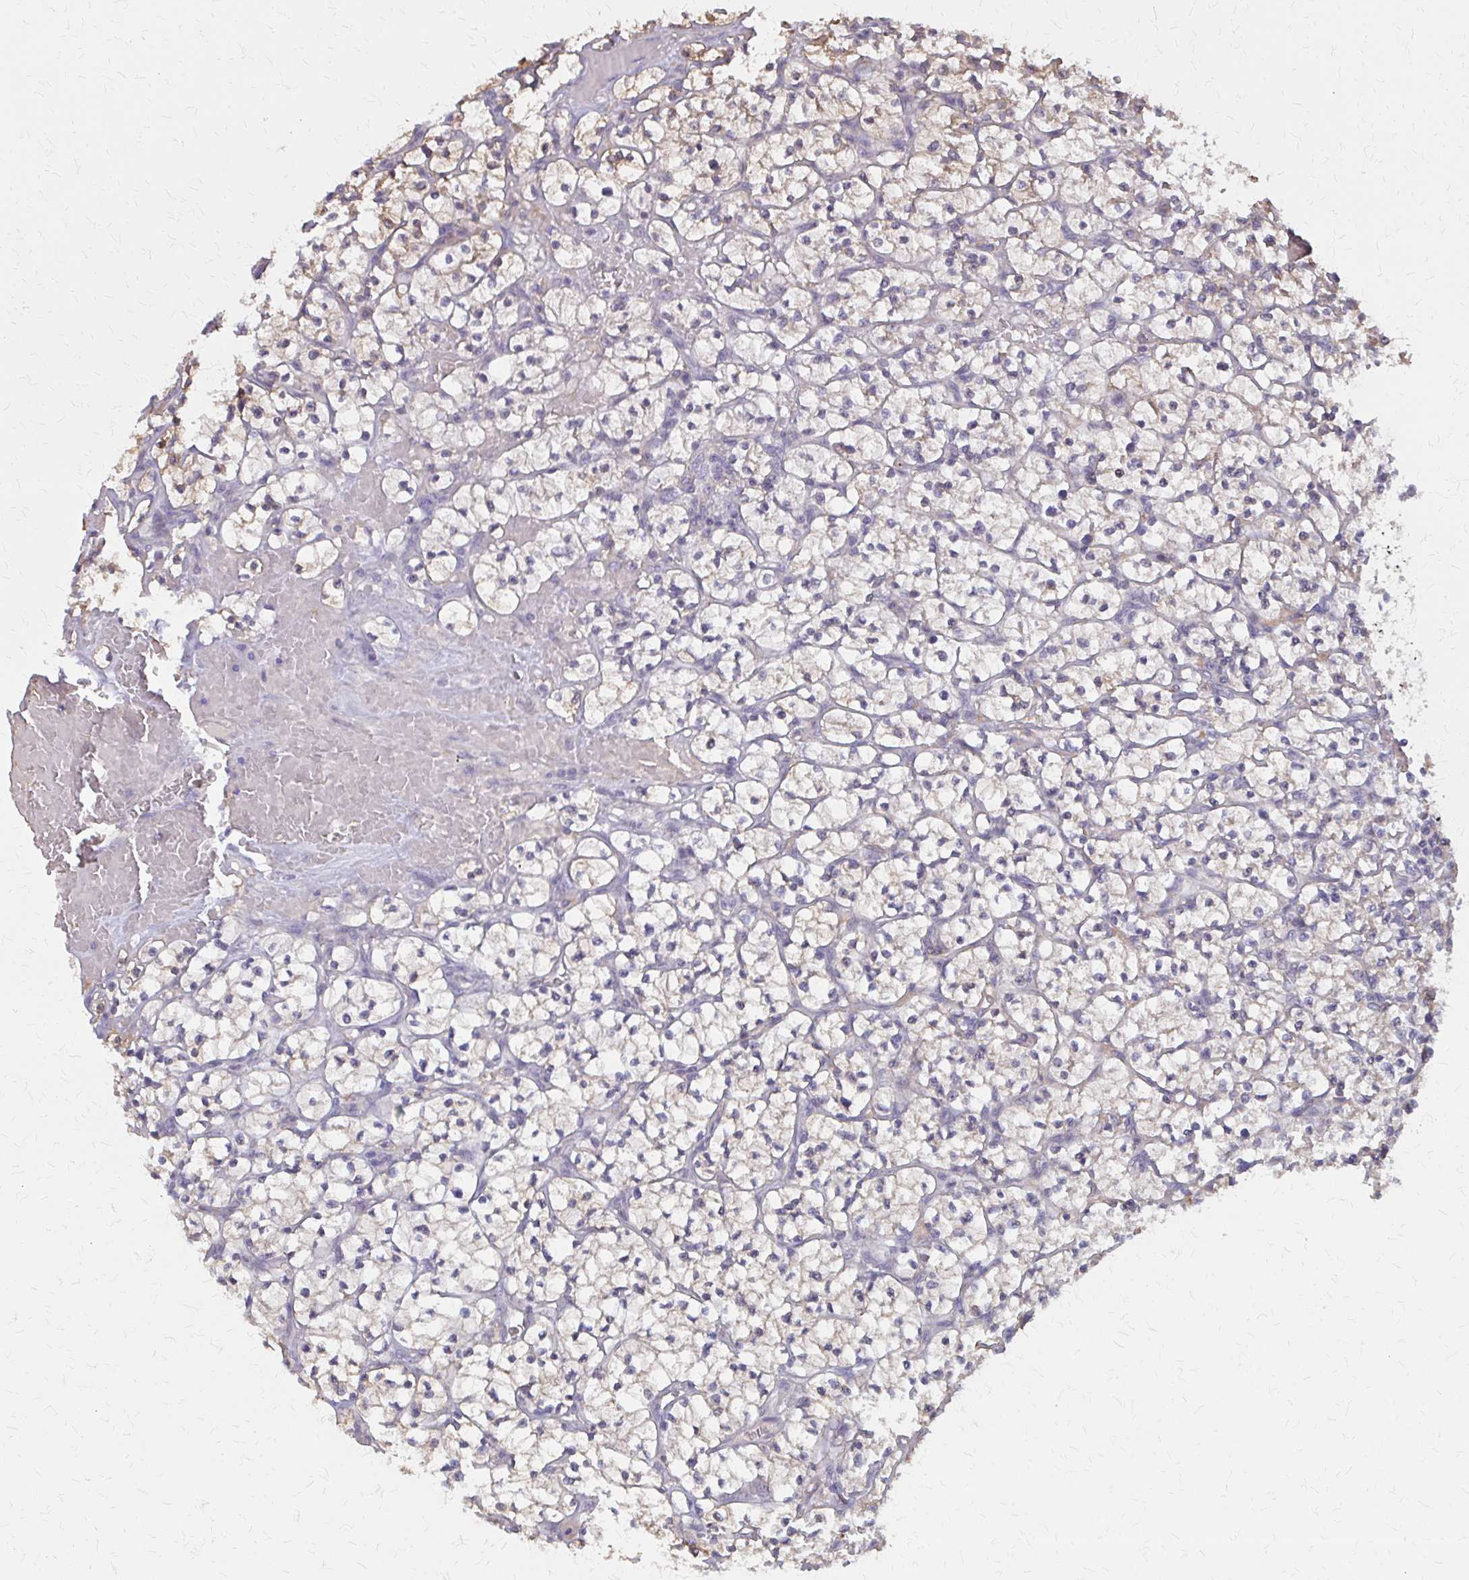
{"staining": {"intensity": "weak", "quantity": "<25%", "location": "cytoplasmic/membranous"}, "tissue": "renal cancer", "cell_type": "Tumor cells", "image_type": "cancer", "snomed": [{"axis": "morphology", "description": "Adenocarcinoma, NOS"}, {"axis": "topography", "description": "Kidney"}], "caption": "An image of human renal adenocarcinoma is negative for staining in tumor cells. (Brightfield microscopy of DAB (3,3'-diaminobenzidine) immunohistochemistry at high magnification).", "gene": "IFI44L", "patient": {"sex": "female", "age": 64}}